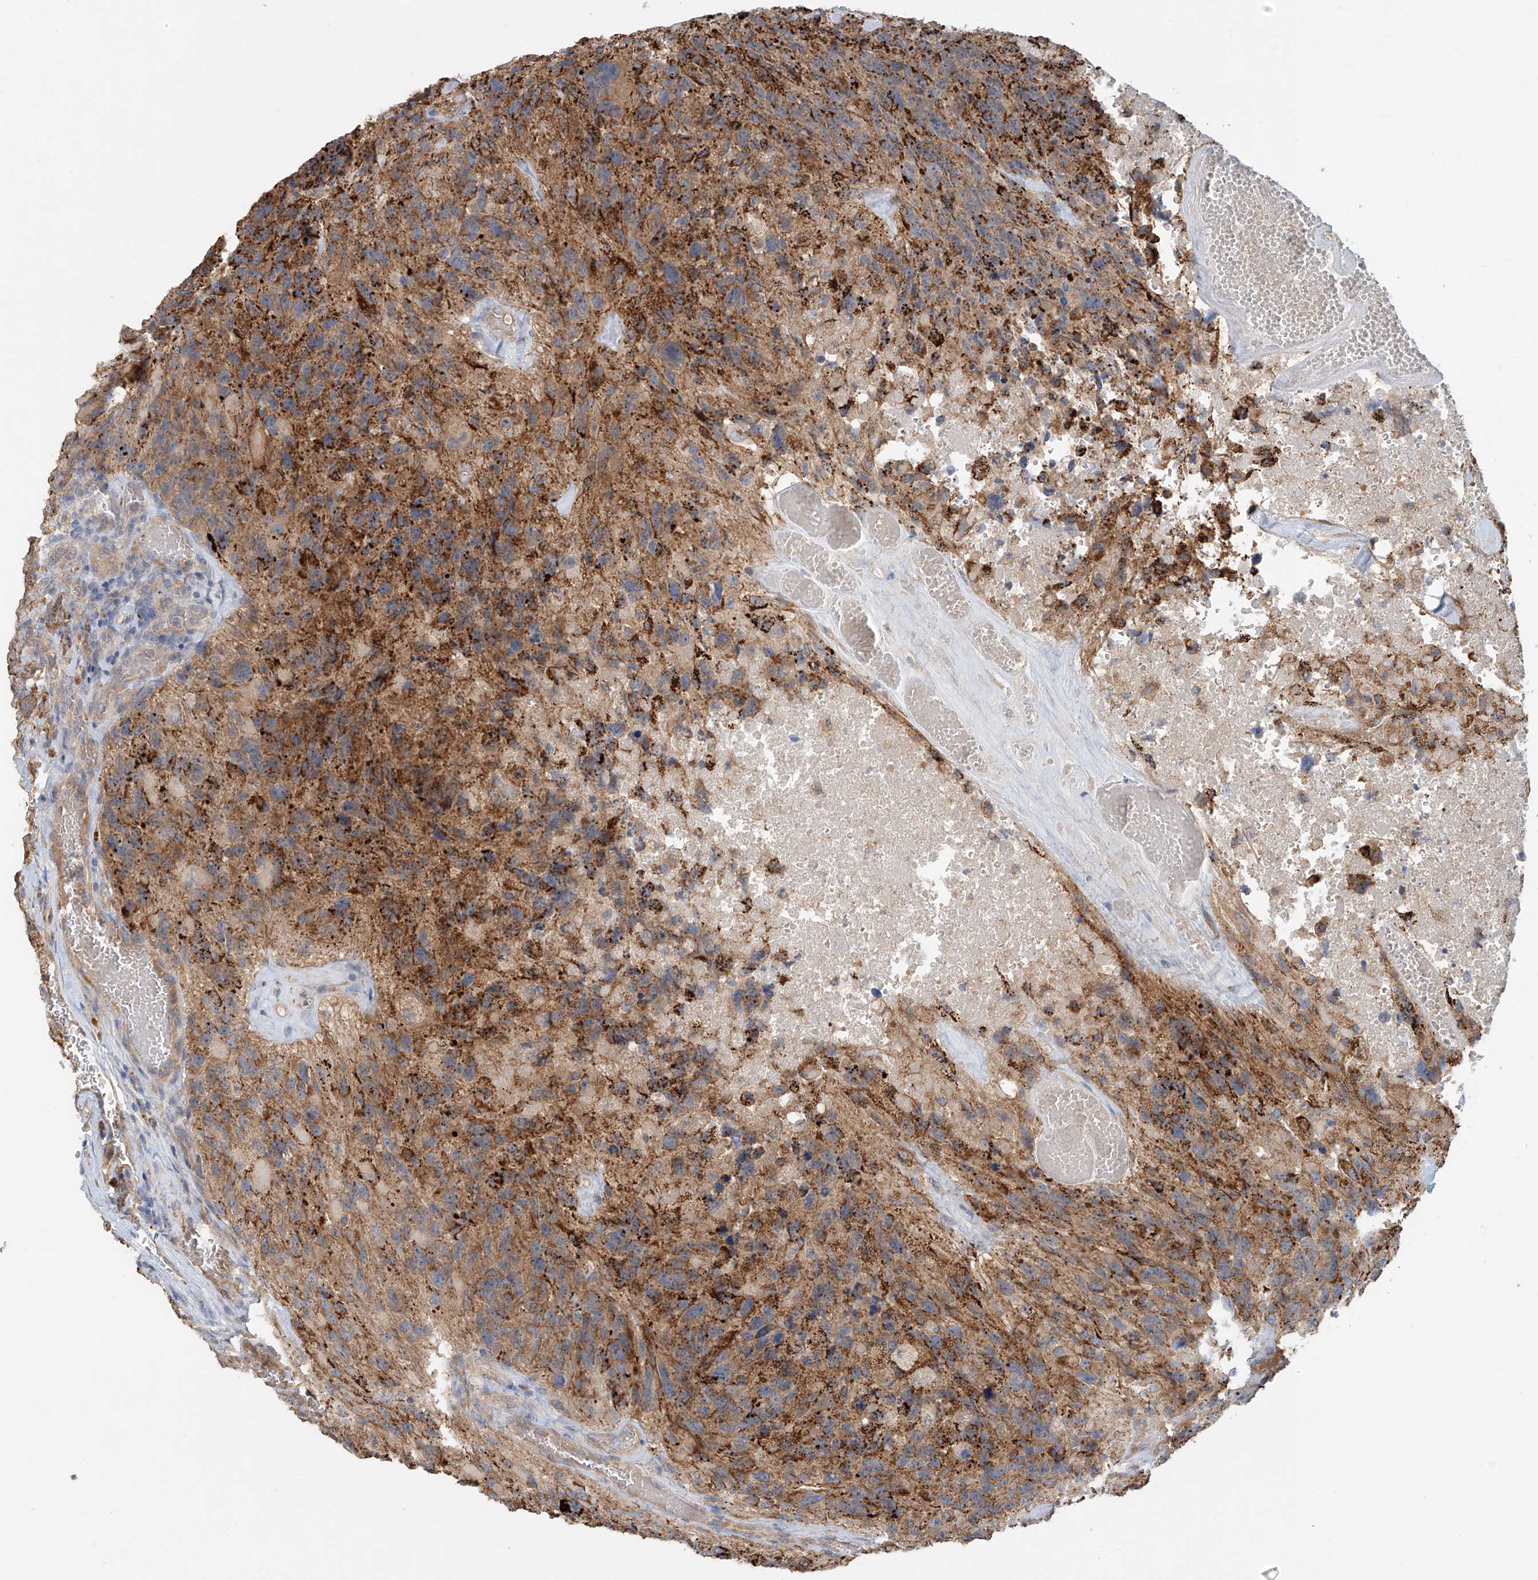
{"staining": {"intensity": "moderate", "quantity": ">75%", "location": "cytoplasmic/membranous"}, "tissue": "glioma", "cell_type": "Tumor cells", "image_type": "cancer", "snomed": [{"axis": "morphology", "description": "Glioma, malignant, High grade"}, {"axis": "topography", "description": "Brain"}], "caption": "About >75% of tumor cells in glioma exhibit moderate cytoplasmic/membranous protein staining as visualized by brown immunohistochemical staining.", "gene": "GNB1L", "patient": {"sex": "male", "age": 69}}